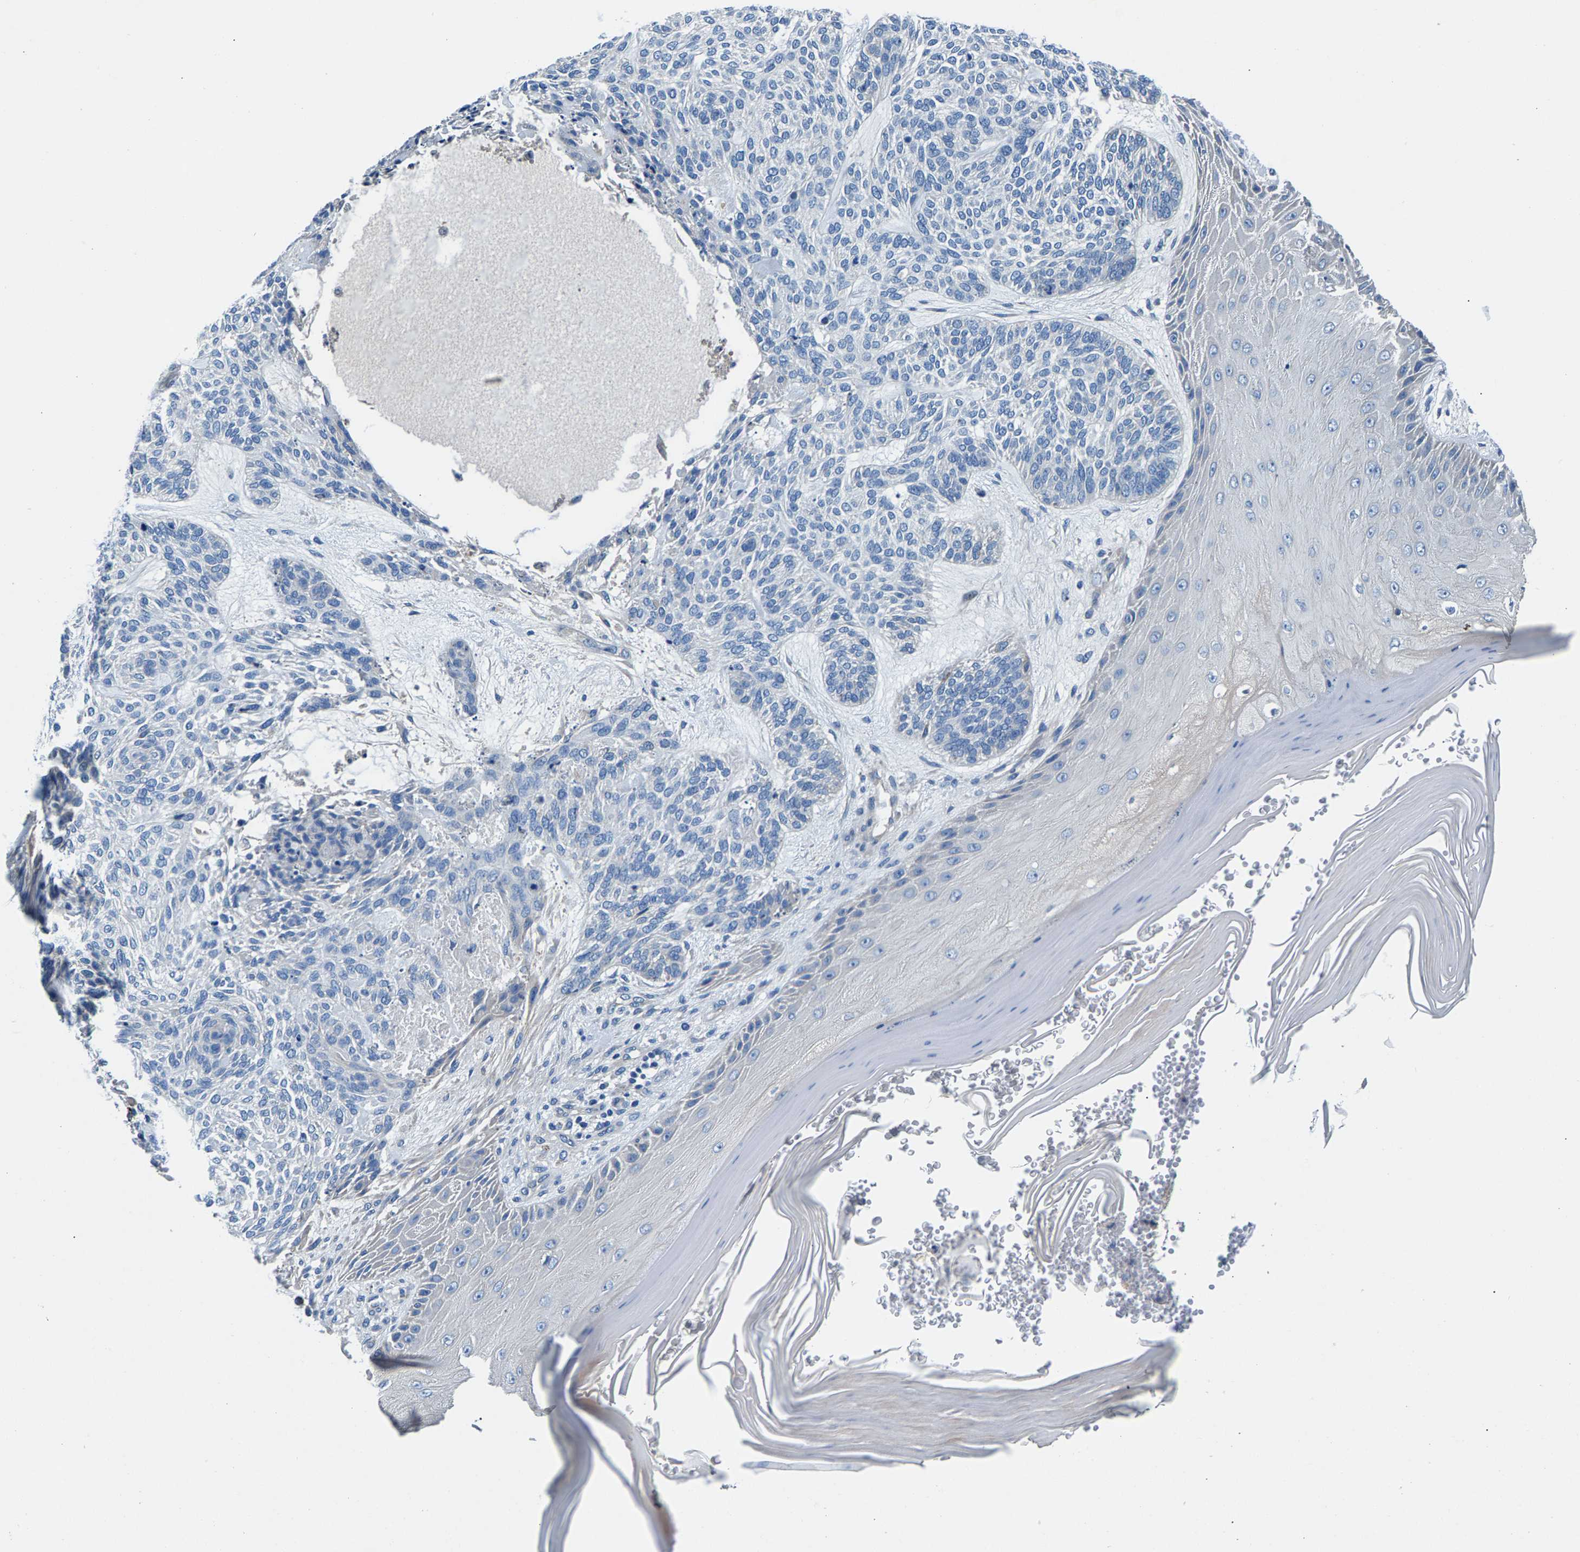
{"staining": {"intensity": "negative", "quantity": "none", "location": "none"}, "tissue": "skin cancer", "cell_type": "Tumor cells", "image_type": "cancer", "snomed": [{"axis": "morphology", "description": "Basal cell carcinoma"}, {"axis": "topography", "description": "Skin"}], "caption": "Immunohistochemical staining of skin cancer shows no significant positivity in tumor cells.", "gene": "CDRT4", "patient": {"sex": "male", "age": 55}}